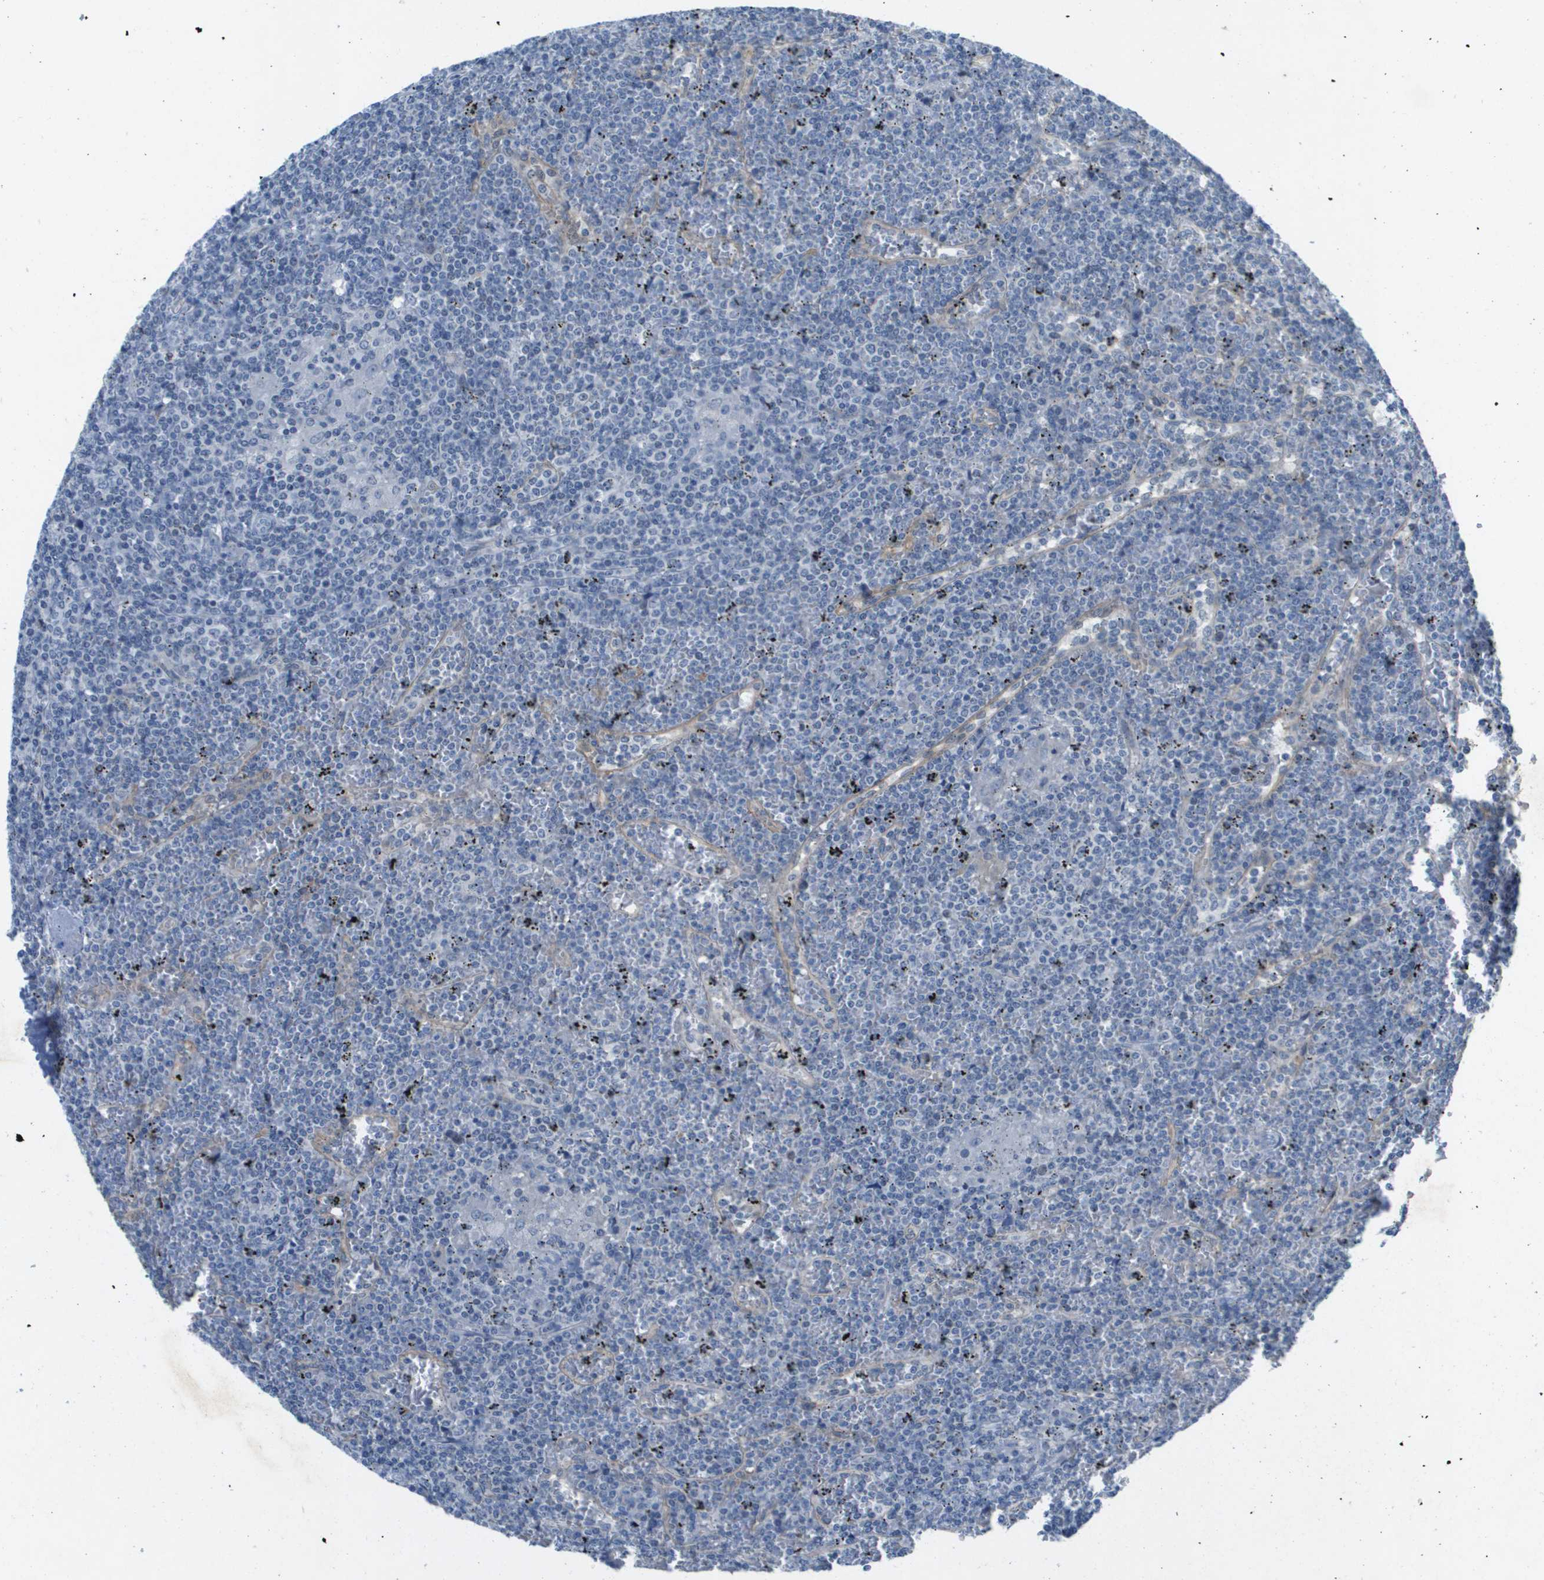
{"staining": {"intensity": "negative", "quantity": "none", "location": "none"}, "tissue": "lymphoma", "cell_type": "Tumor cells", "image_type": "cancer", "snomed": [{"axis": "morphology", "description": "Malignant lymphoma, non-Hodgkin's type, Low grade"}, {"axis": "topography", "description": "Spleen"}], "caption": "The immunohistochemistry image has no significant staining in tumor cells of lymphoma tissue.", "gene": "ITGA6", "patient": {"sex": "female", "age": 19}}